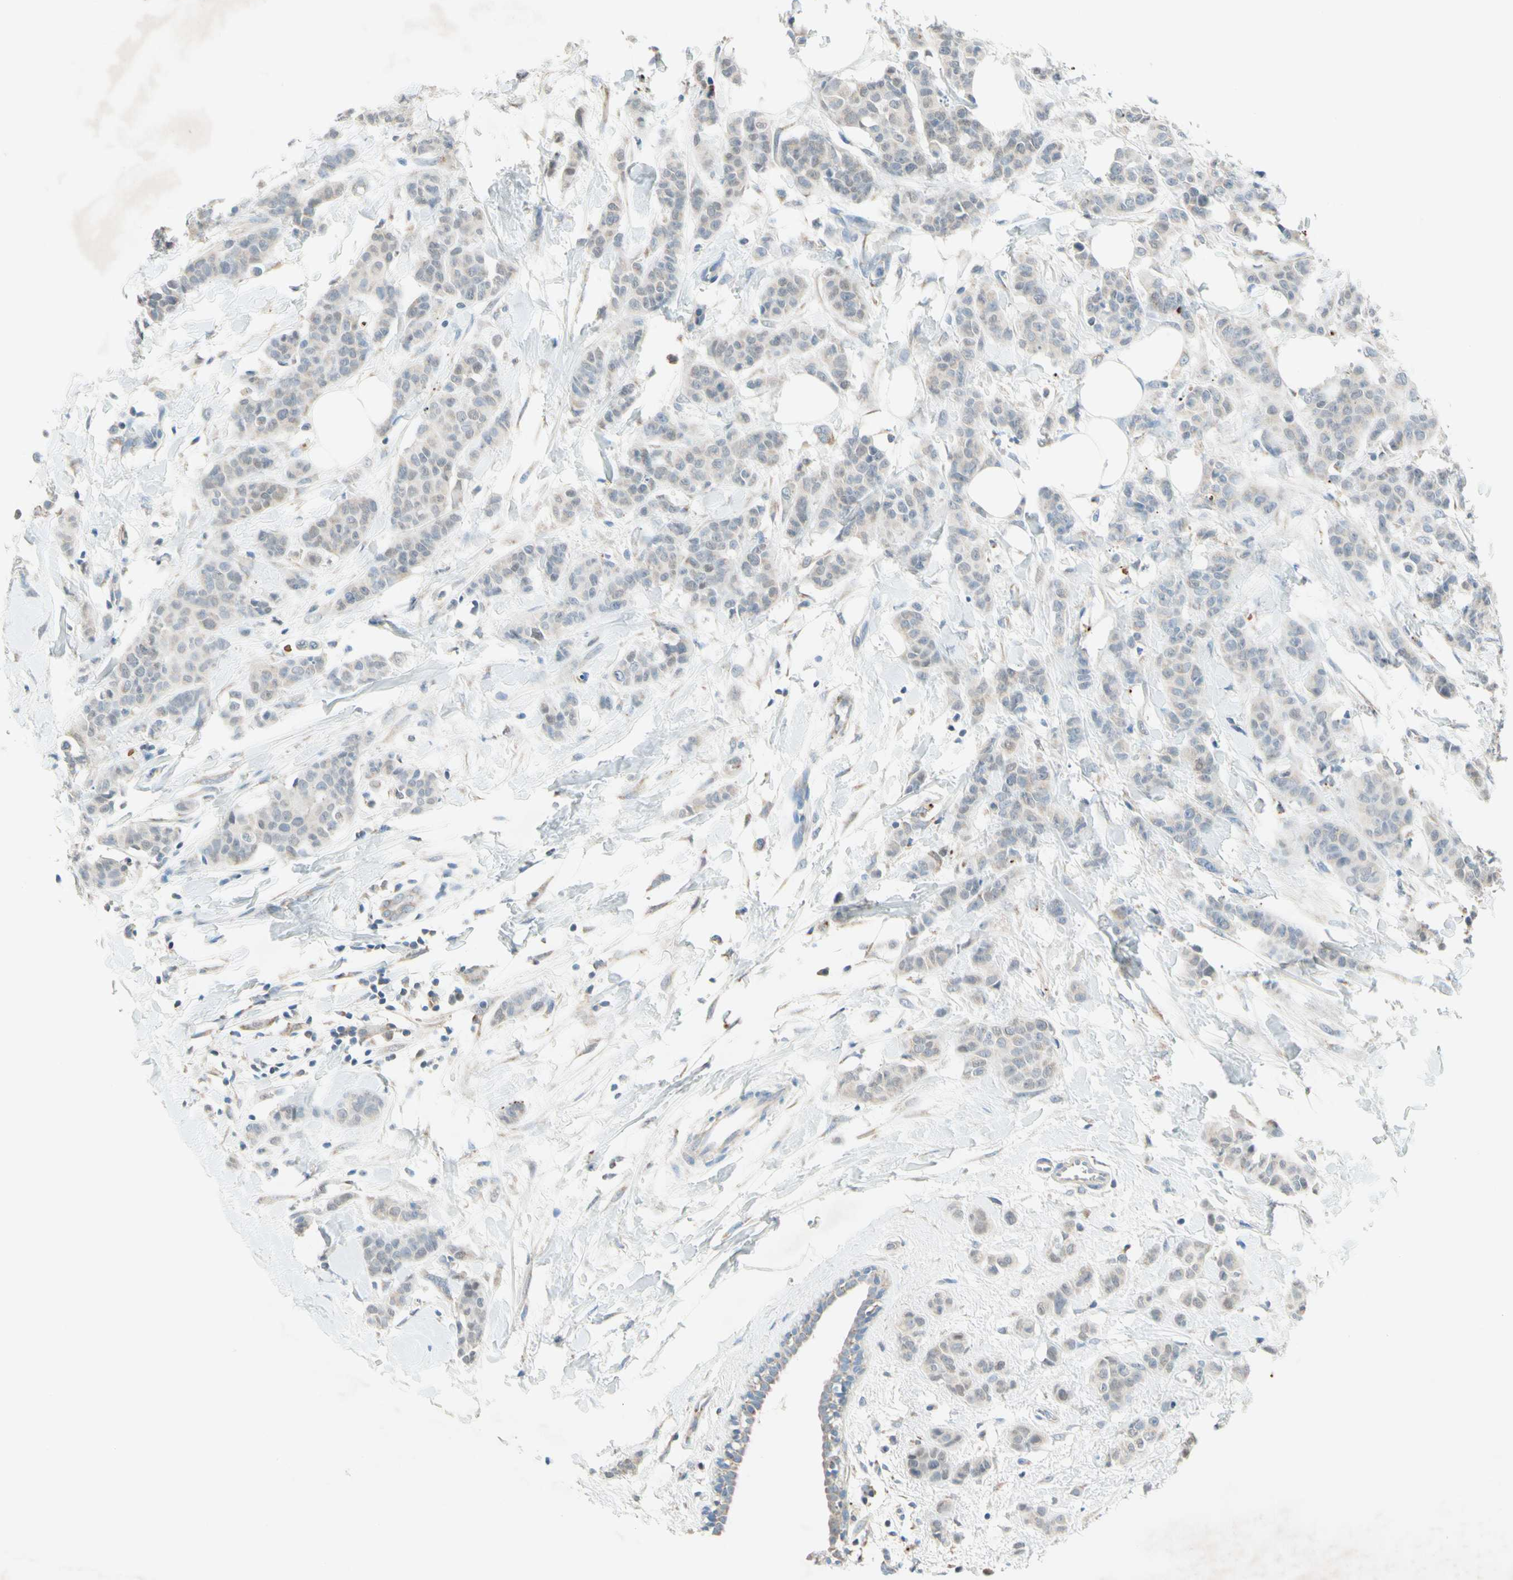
{"staining": {"intensity": "weak", "quantity": "25%-75%", "location": "cytoplasmic/membranous,nuclear"}, "tissue": "breast cancer", "cell_type": "Tumor cells", "image_type": "cancer", "snomed": [{"axis": "morphology", "description": "Normal tissue, NOS"}, {"axis": "morphology", "description": "Duct carcinoma"}, {"axis": "topography", "description": "Breast"}], "caption": "The immunohistochemical stain highlights weak cytoplasmic/membranous and nuclear expression in tumor cells of breast cancer (infiltrating ductal carcinoma) tissue. The staining is performed using DAB brown chromogen to label protein expression. The nuclei are counter-stained blue using hematoxylin.", "gene": "MFF", "patient": {"sex": "female", "age": 40}}